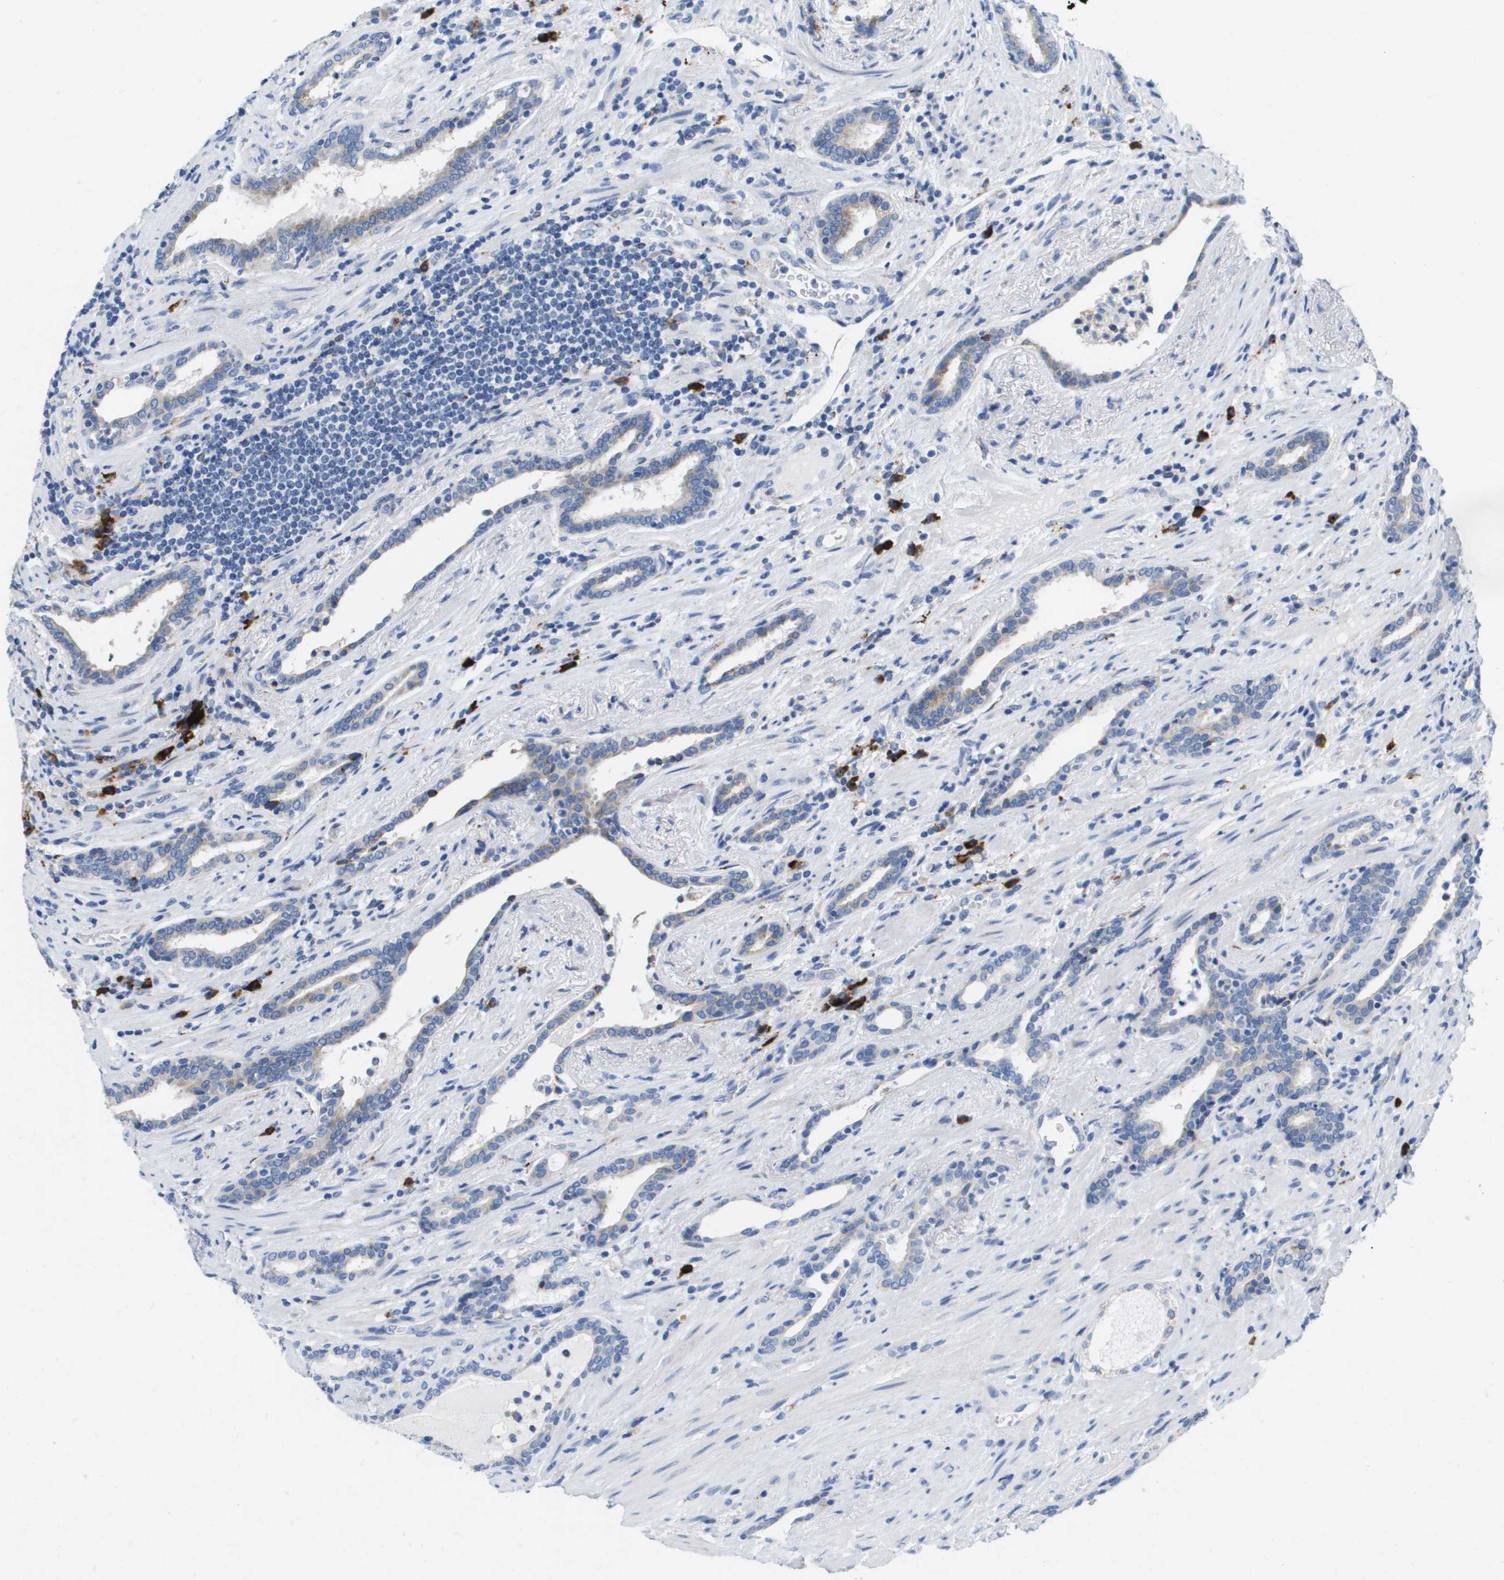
{"staining": {"intensity": "negative", "quantity": "none", "location": "none"}, "tissue": "prostate cancer", "cell_type": "Tumor cells", "image_type": "cancer", "snomed": [{"axis": "morphology", "description": "Adenocarcinoma, High grade"}, {"axis": "topography", "description": "Prostate"}], "caption": "Immunohistochemistry micrograph of neoplastic tissue: human prostate cancer stained with DAB (3,3'-diaminobenzidine) reveals no significant protein staining in tumor cells.", "gene": "CD3G", "patient": {"sex": "male", "age": 71}}